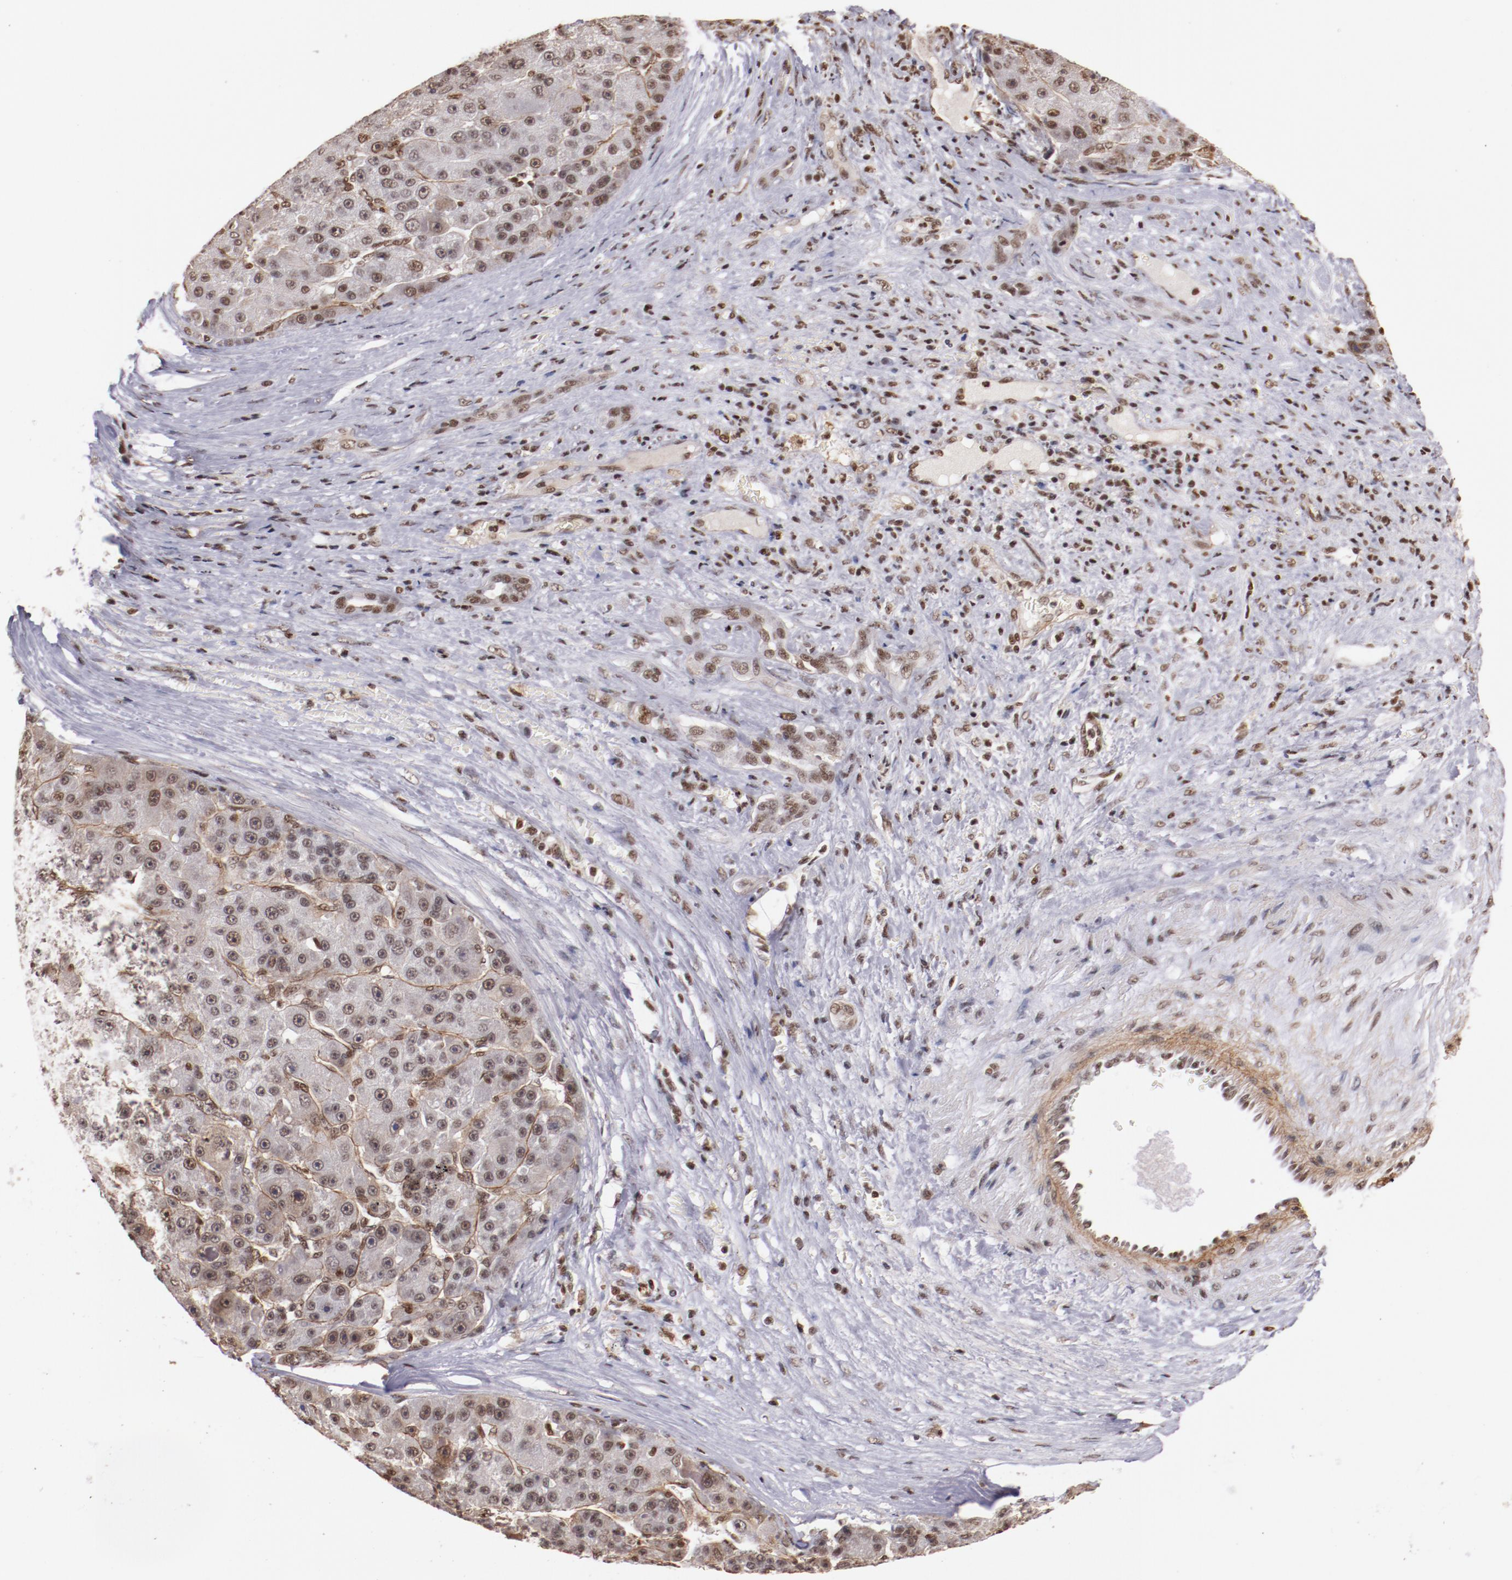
{"staining": {"intensity": "moderate", "quantity": "25%-75%", "location": "nuclear"}, "tissue": "liver cancer", "cell_type": "Tumor cells", "image_type": "cancer", "snomed": [{"axis": "morphology", "description": "Carcinoma, Hepatocellular, NOS"}, {"axis": "topography", "description": "Liver"}], "caption": "Immunohistochemical staining of human hepatocellular carcinoma (liver) exhibits medium levels of moderate nuclear expression in approximately 25%-75% of tumor cells.", "gene": "STAG2", "patient": {"sex": "male", "age": 76}}